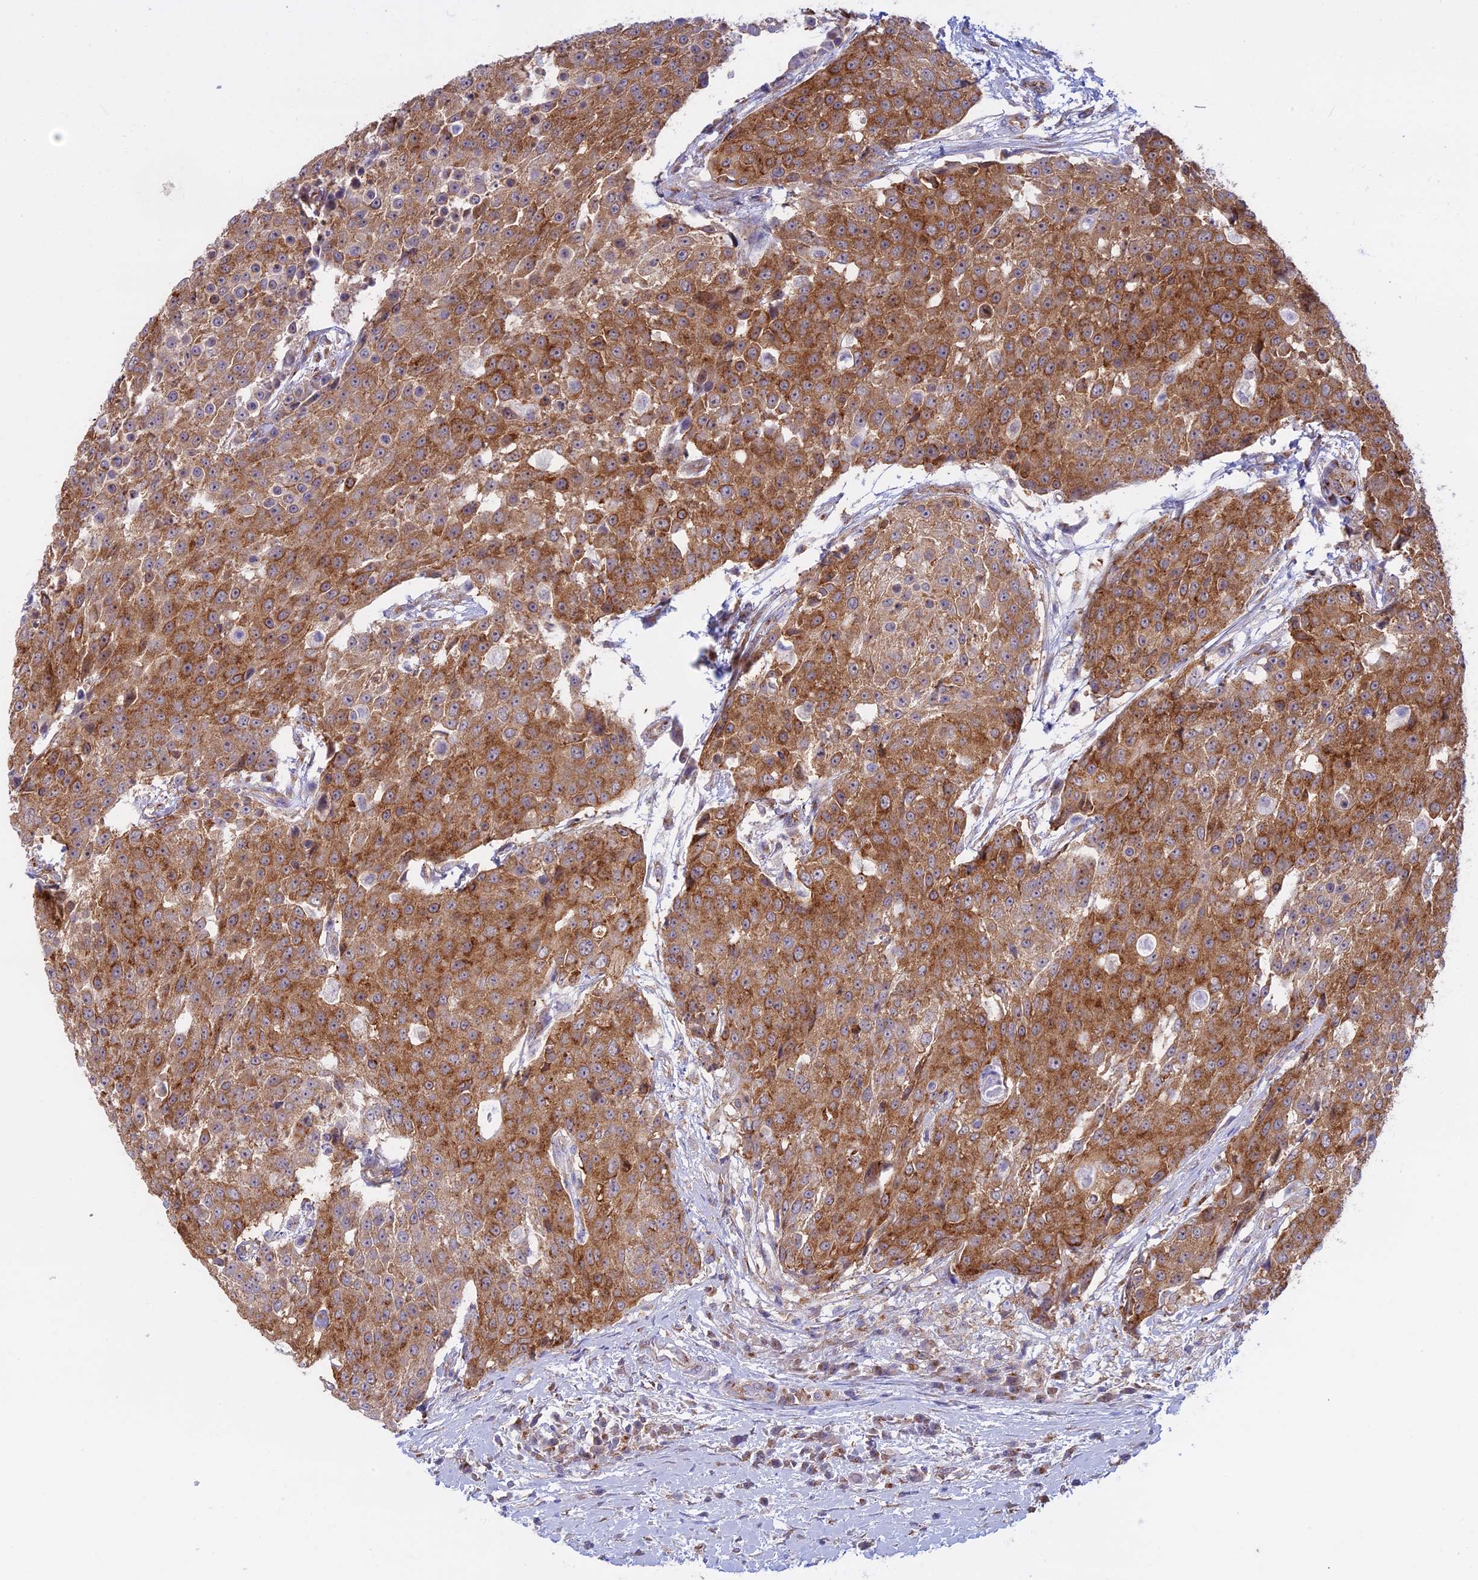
{"staining": {"intensity": "moderate", "quantity": ">75%", "location": "cytoplasmic/membranous"}, "tissue": "urothelial cancer", "cell_type": "Tumor cells", "image_type": "cancer", "snomed": [{"axis": "morphology", "description": "Urothelial carcinoma, High grade"}, {"axis": "topography", "description": "Urinary bladder"}], "caption": "A brown stain highlights moderate cytoplasmic/membranous staining of a protein in human urothelial carcinoma (high-grade) tumor cells.", "gene": "CLINT1", "patient": {"sex": "female", "age": 63}}